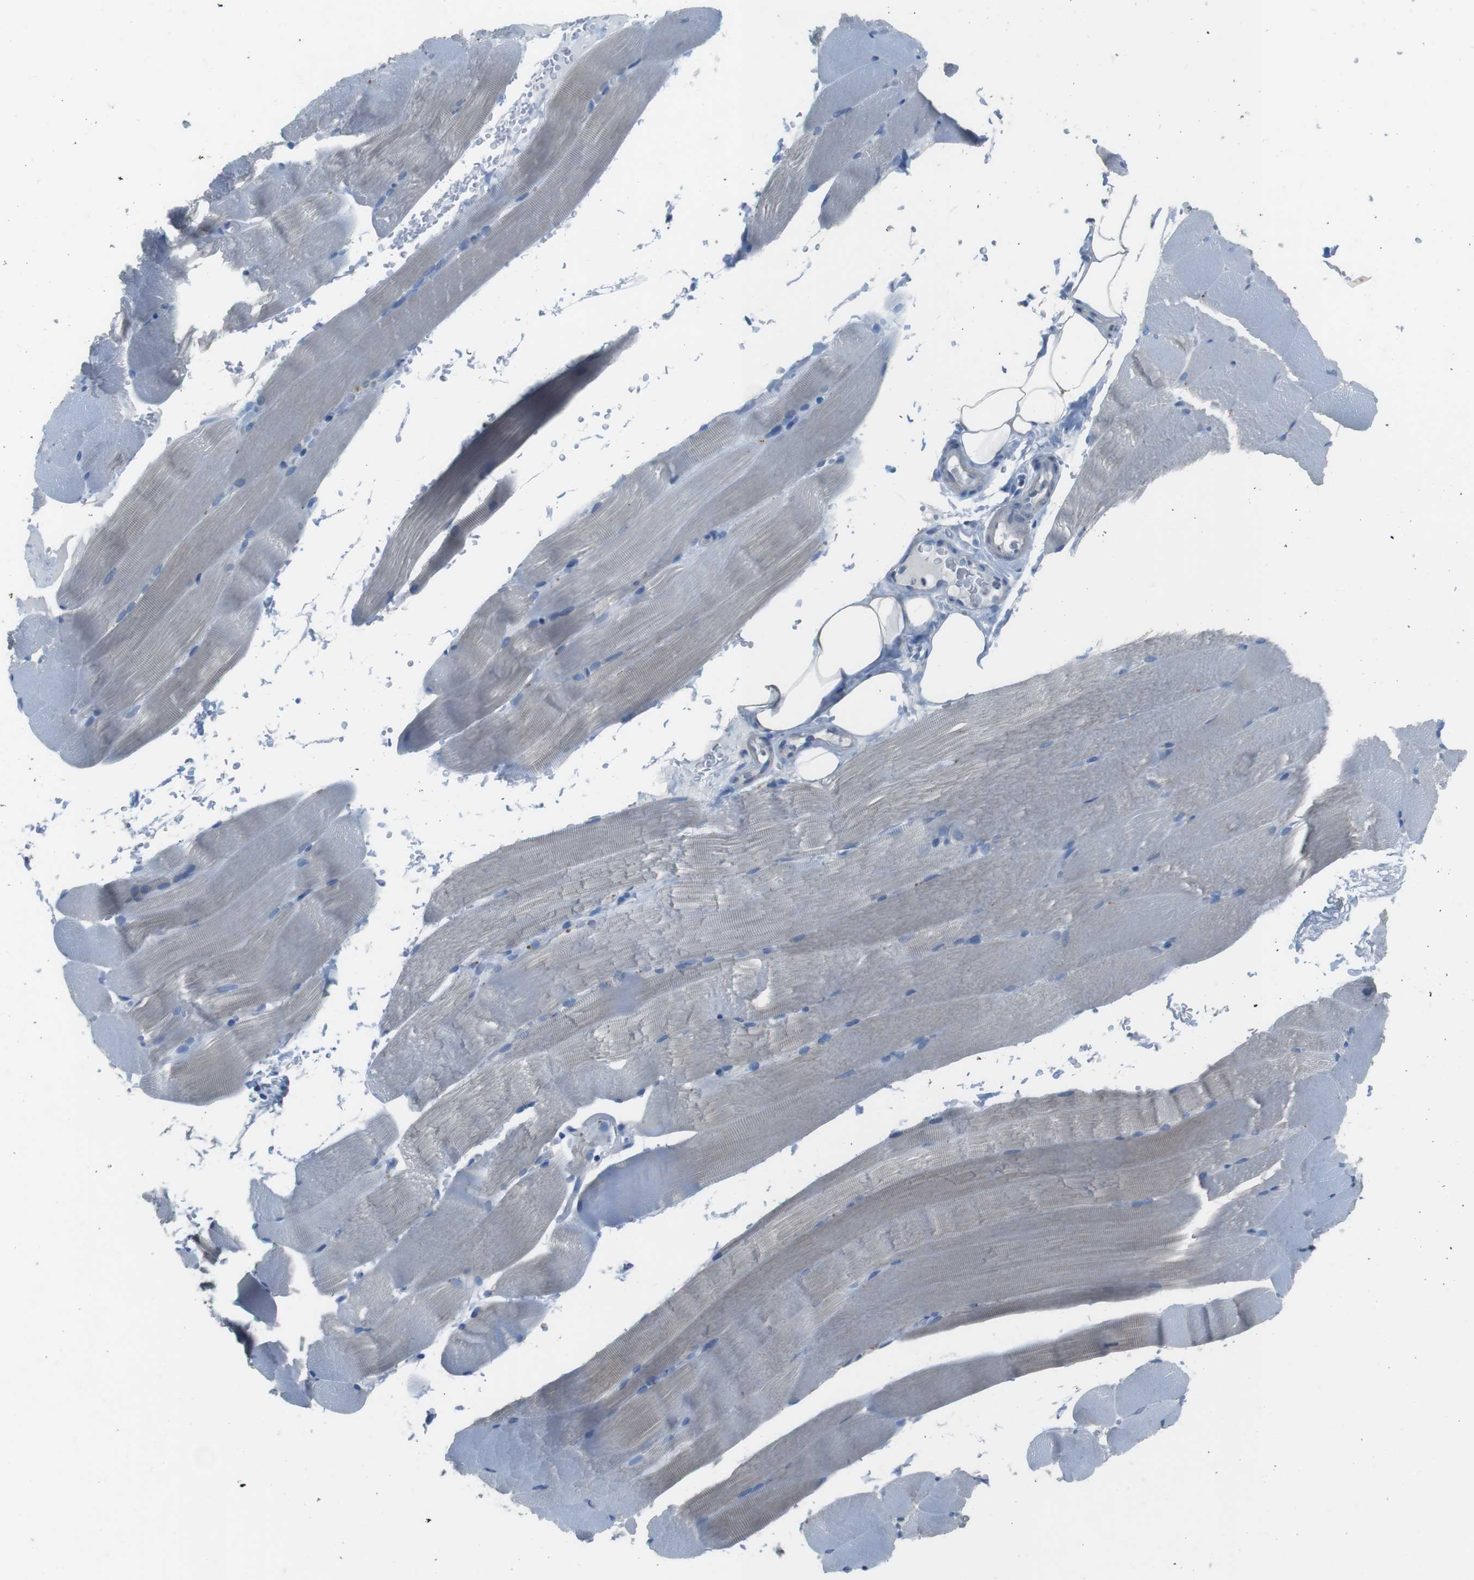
{"staining": {"intensity": "negative", "quantity": "none", "location": "none"}, "tissue": "skeletal muscle", "cell_type": "Myocytes", "image_type": "normal", "snomed": [{"axis": "morphology", "description": "Normal tissue, NOS"}, {"axis": "topography", "description": "Skeletal muscle"}, {"axis": "topography", "description": "Parathyroid gland"}], "caption": "Myocytes are negative for brown protein staining in unremarkable skeletal muscle. Brightfield microscopy of immunohistochemistry (IHC) stained with DAB (brown) and hematoxylin (blue), captured at high magnification.", "gene": "CYP2C19", "patient": {"sex": "female", "age": 37}}